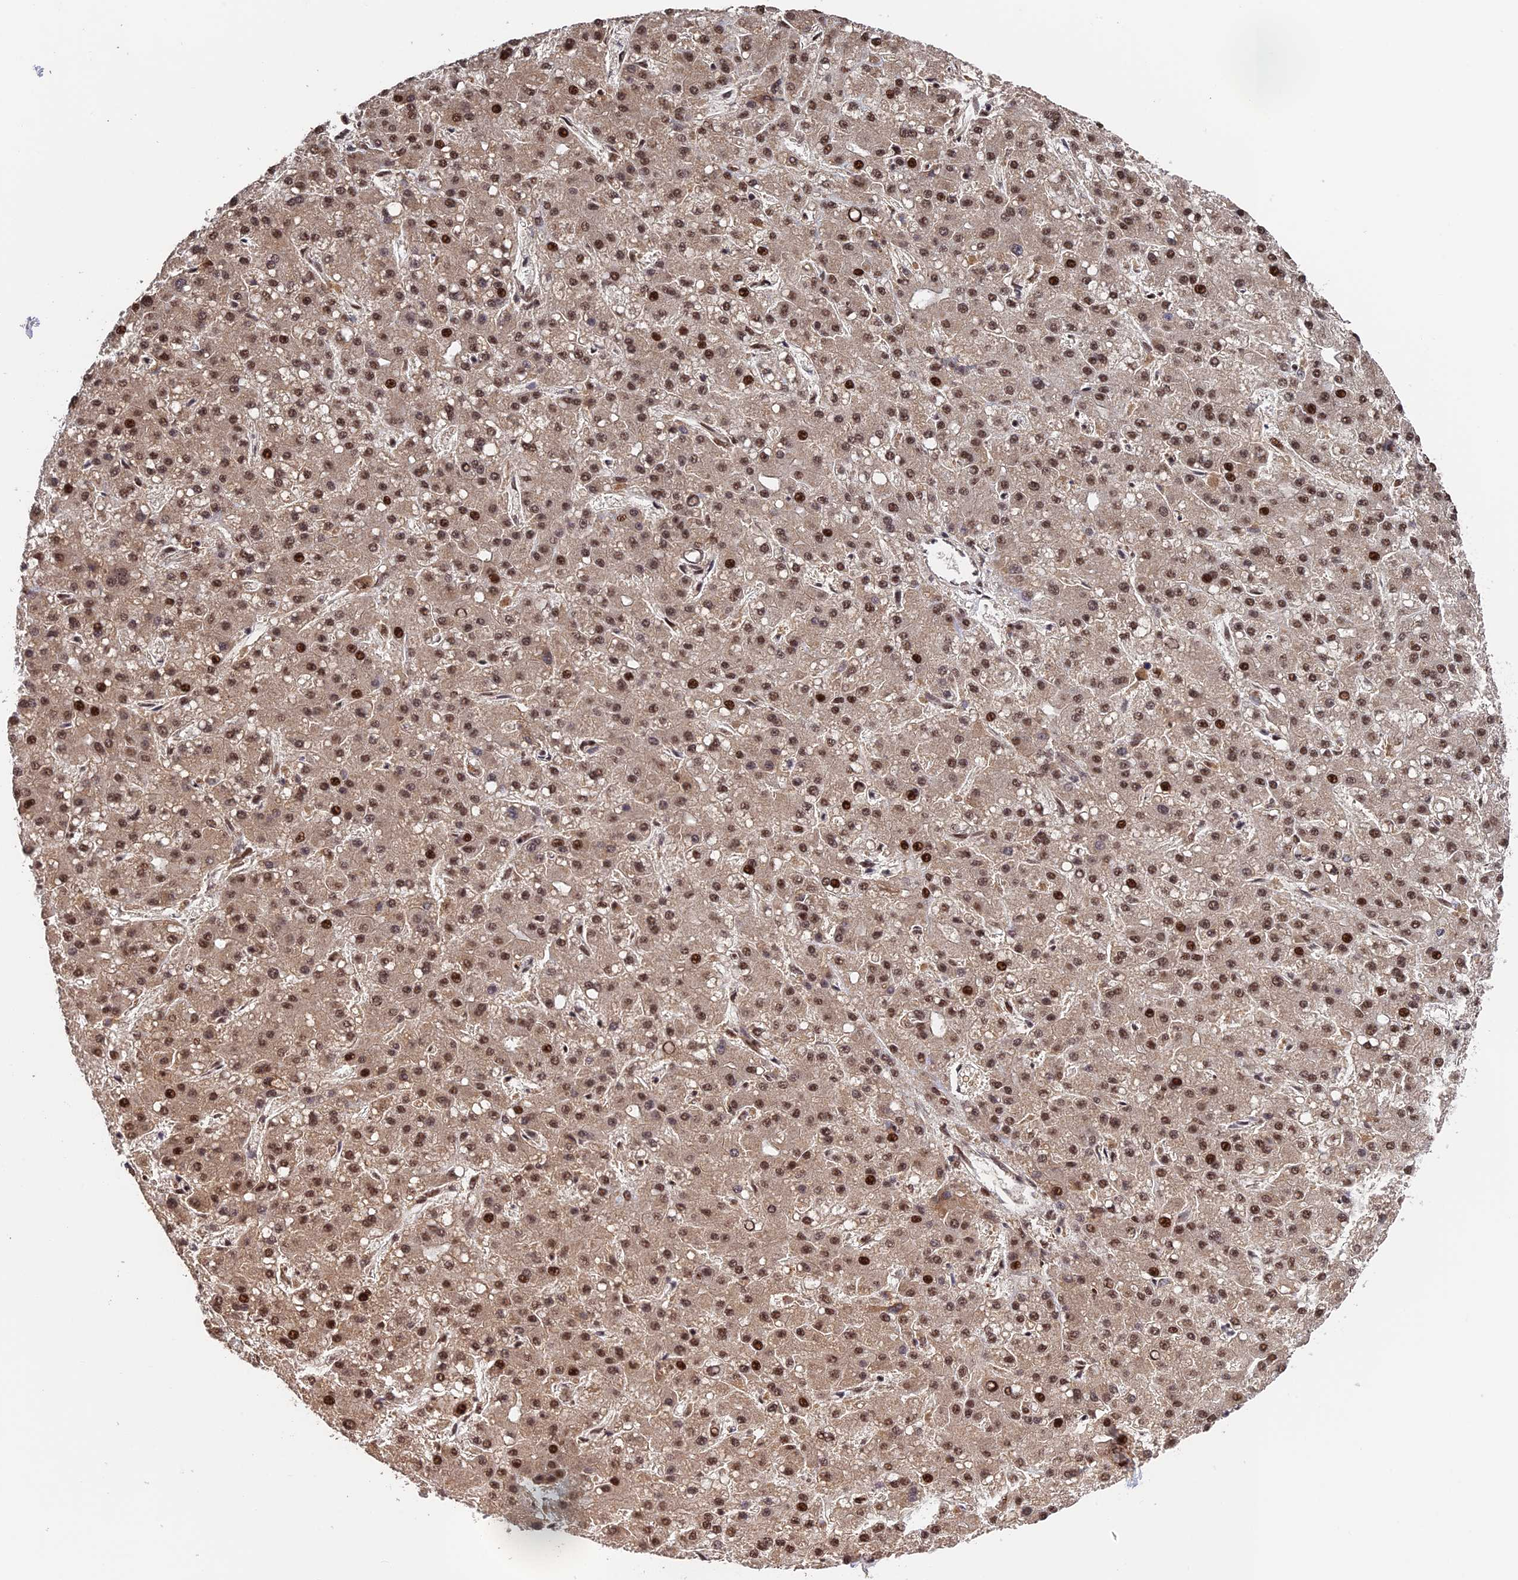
{"staining": {"intensity": "strong", "quantity": ">75%", "location": "nuclear"}, "tissue": "liver cancer", "cell_type": "Tumor cells", "image_type": "cancer", "snomed": [{"axis": "morphology", "description": "Carcinoma, Hepatocellular, NOS"}, {"axis": "topography", "description": "Liver"}], "caption": "Immunohistochemical staining of hepatocellular carcinoma (liver) displays high levels of strong nuclear staining in about >75% of tumor cells.", "gene": "OSBPL1A", "patient": {"sex": "male", "age": 67}}